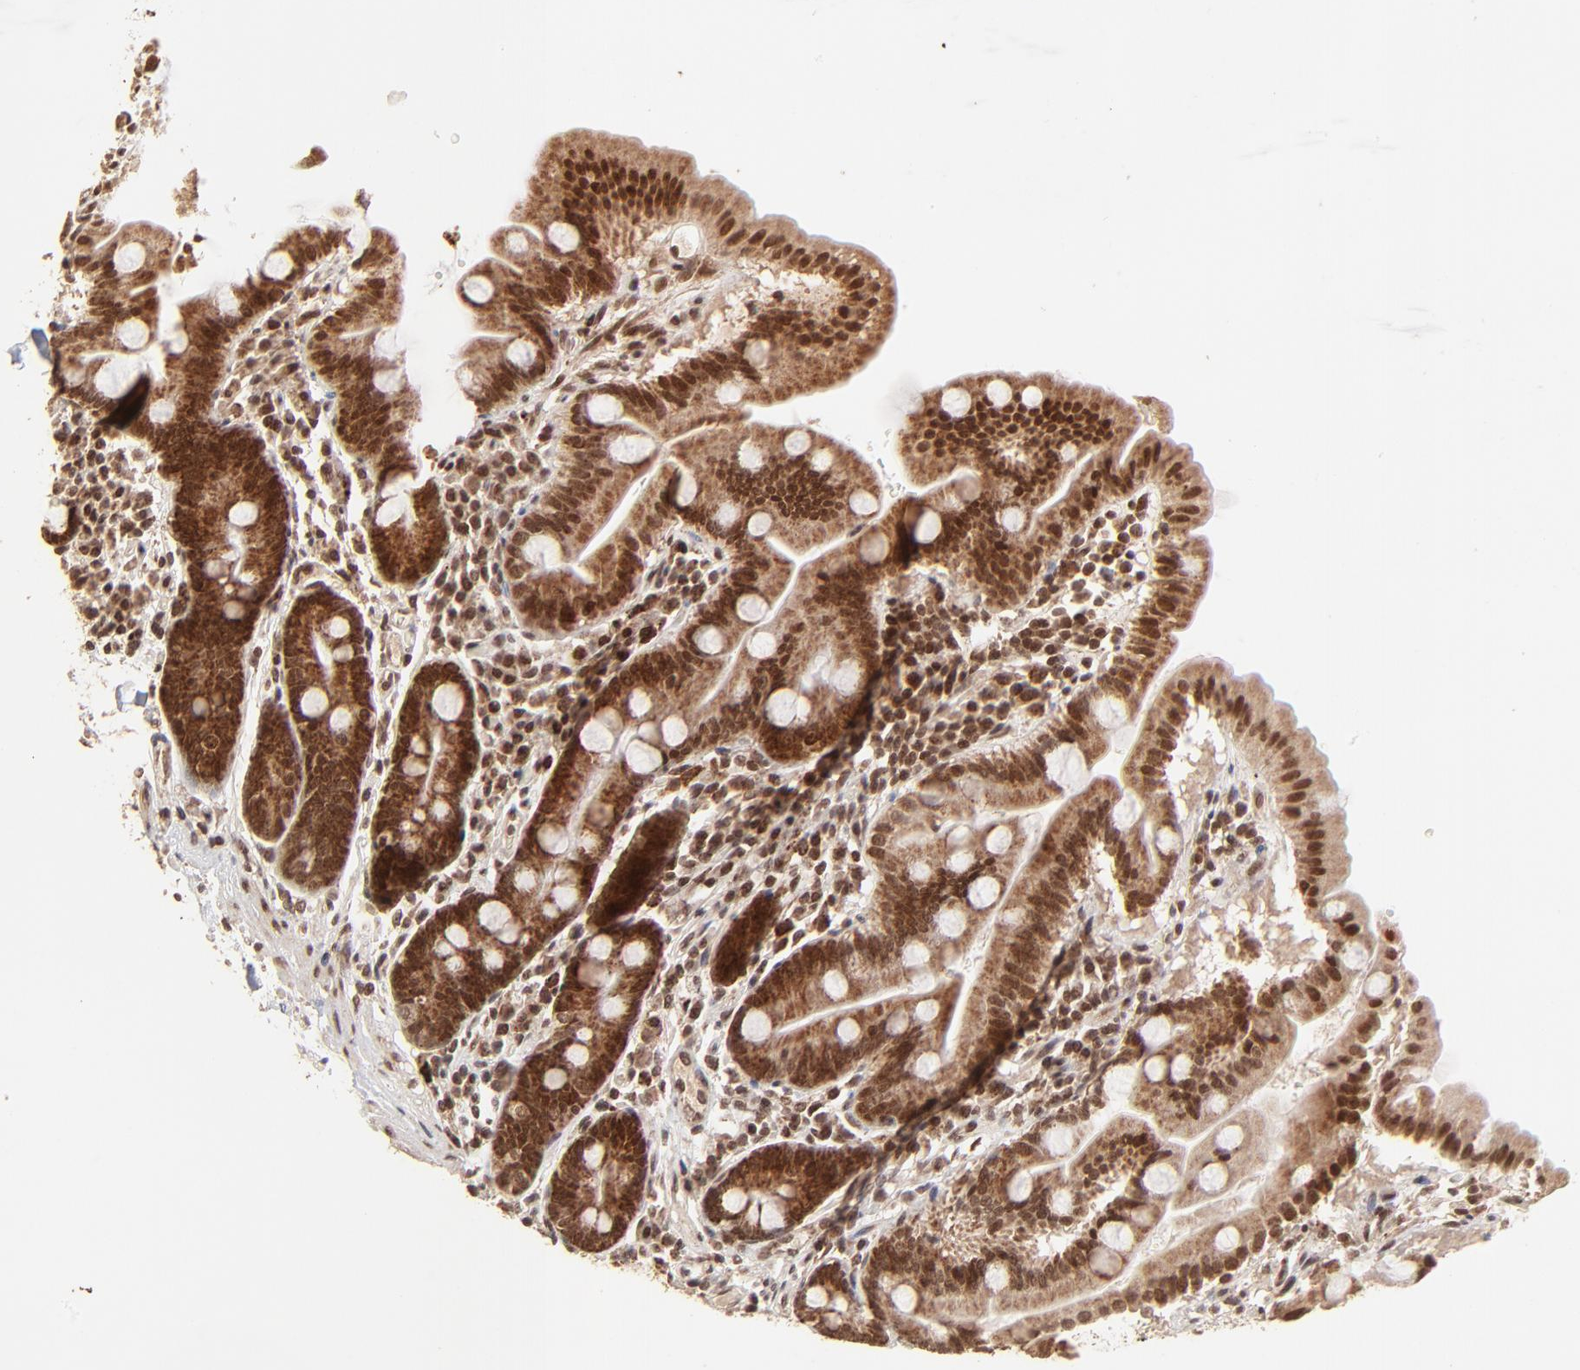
{"staining": {"intensity": "strong", "quantity": ">75%", "location": "cytoplasmic/membranous"}, "tissue": "duodenum", "cell_type": "Glandular cells", "image_type": "normal", "snomed": [{"axis": "morphology", "description": "Normal tissue, NOS"}, {"axis": "topography", "description": "Duodenum"}], "caption": "Duodenum was stained to show a protein in brown. There is high levels of strong cytoplasmic/membranous expression in about >75% of glandular cells. The staining was performed using DAB (3,3'-diaminobenzidine), with brown indicating positive protein expression. Nuclei are stained blue with hematoxylin.", "gene": "MED15", "patient": {"sex": "male", "age": 50}}